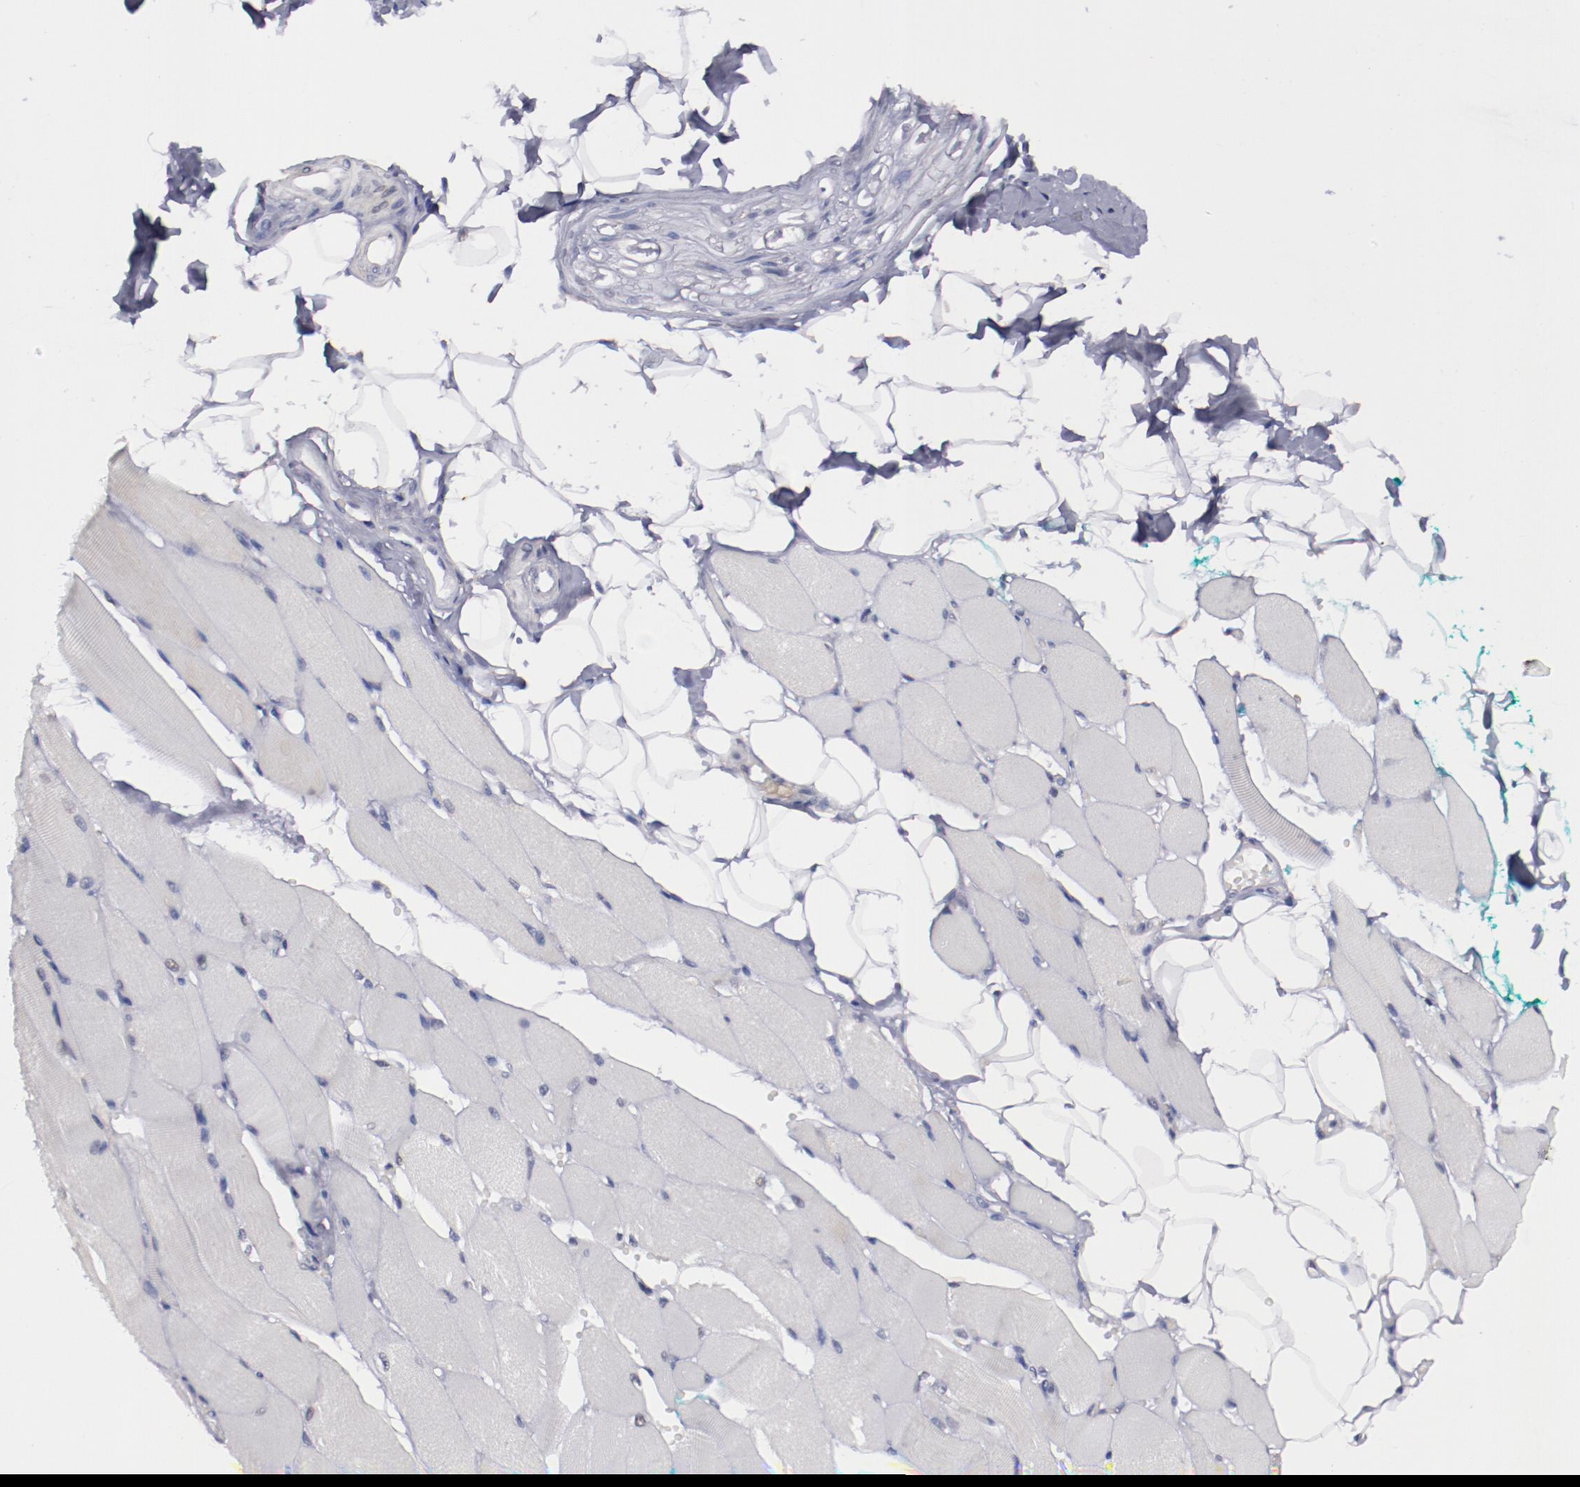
{"staining": {"intensity": "negative", "quantity": "none", "location": "none"}, "tissue": "skeletal muscle", "cell_type": "Myocytes", "image_type": "normal", "snomed": [{"axis": "morphology", "description": "Normal tissue, NOS"}, {"axis": "topography", "description": "Skeletal muscle"}, {"axis": "topography", "description": "Peripheral nerve tissue"}], "caption": "This is a histopathology image of IHC staining of unremarkable skeletal muscle, which shows no positivity in myocytes. The staining was performed using DAB to visualize the protein expression in brown, while the nuclei were stained in blue with hematoxylin (Magnification: 20x).", "gene": "NRXN3", "patient": {"sex": "female", "age": 84}}